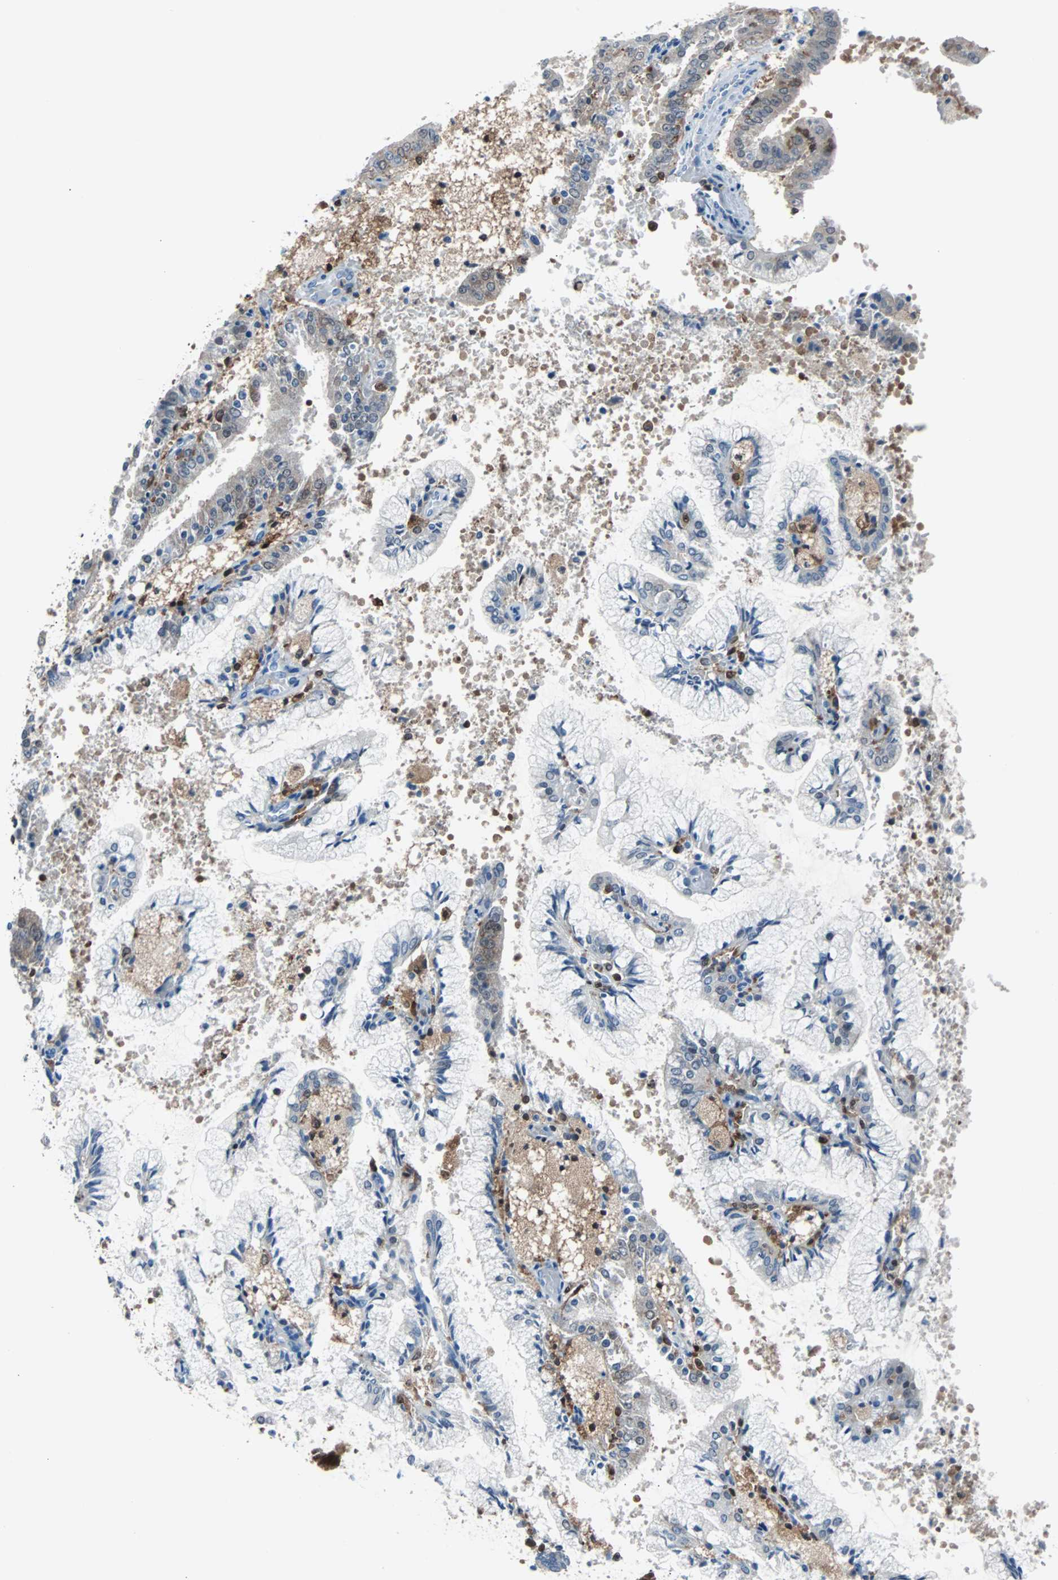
{"staining": {"intensity": "weak", "quantity": "<25%", "location": "cytoplasmic/membranous"}, "tissue": "endometrial cancer", "cell_type": "Tumor cells", "image_type": "cancer", "snomed": [{"axis": "morphology", "description": "Adenocarcinoma, NOS"}, {"axis": "topography", "description": "Endometrium"}], "caption": "Adenocarcinoma (endometrial) stained for a protein using IHC reveals no positivity tumor cells.", "gene": "SYK", "patient": {"sex": "female", "age": 63}}